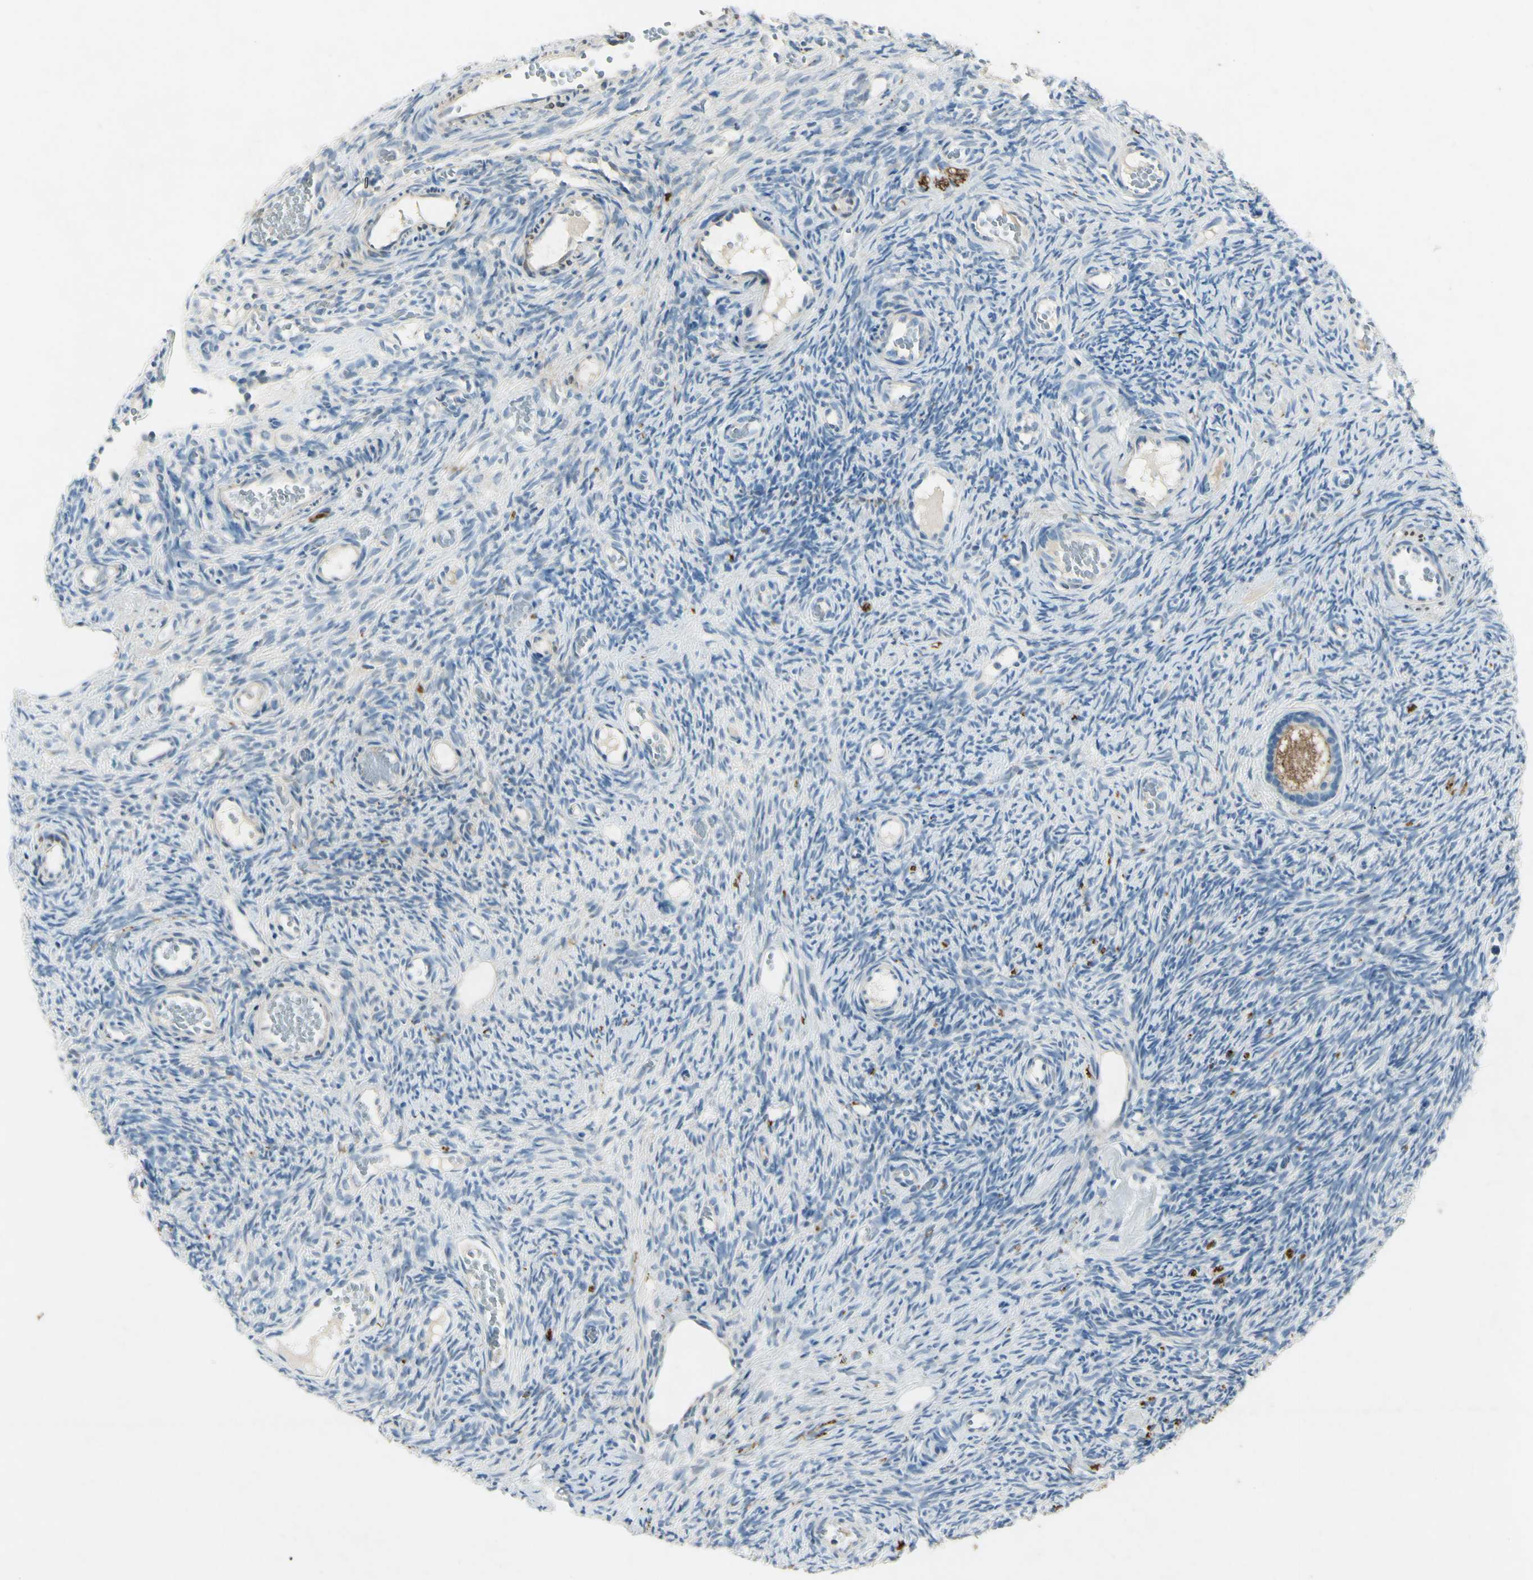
{"staining": {"intensity": "moderate", "quantity": "25%-75%", "location": "cytoplasmic/membranous"}, "tissue": "ovary", "cell_type": "Follicle cells", "image_type": "normal", "snomed": [{"axis": "morphology", "description": "Normal tissue, NOS"}, {"axis": "topography", "description": "Ovary"}], "caption": "This photomicrograph shows IHC staining of benign ovary, with medium moderate cytoplasmic/membranous positivity in about 25%-75% of follicle cells.", "gene": "SNAP91", "patient": {"sex": "female", "age": 35}}